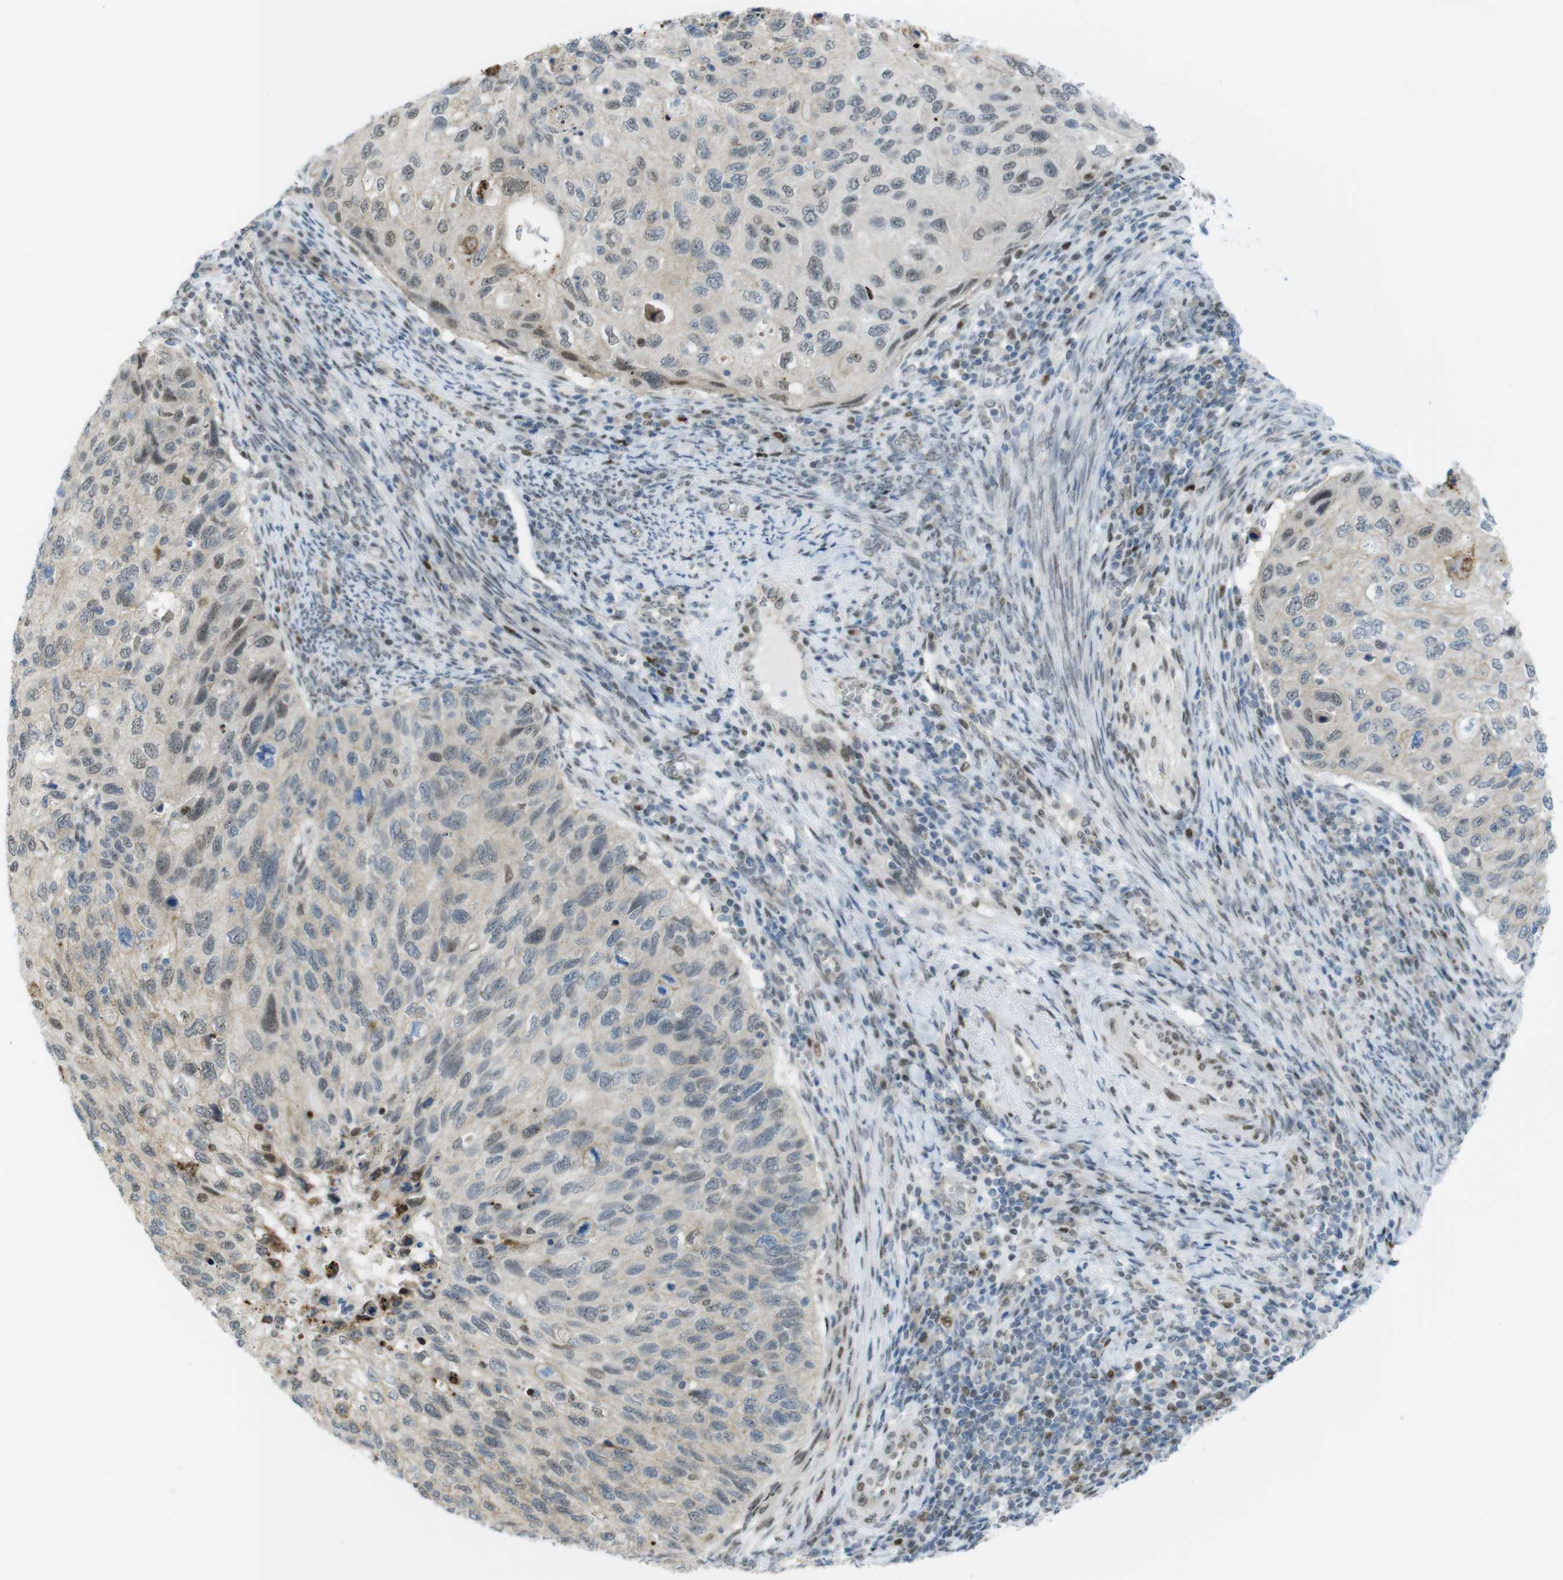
{"staining": {"intensity": "weak", "quantity": "<25%", "location": "nuclear"}, "tissue": "cervical cancer", "cell_type": "Tumor cells", "image_type": "cancer", "snomed": [{"axis": "morphology", "description": "Squamous cell carcinoma, NOS"}, {"axis": "topography", "description": "Cervix"}], "caption": "Tumor cells show no significant positivity in cervical cancer. The staining is performed using DAB brown chromogen with nuclei counter-stained in using hematoxylin.", "gene": "UBB", "patient": {"sex": "female", "age": 70}}